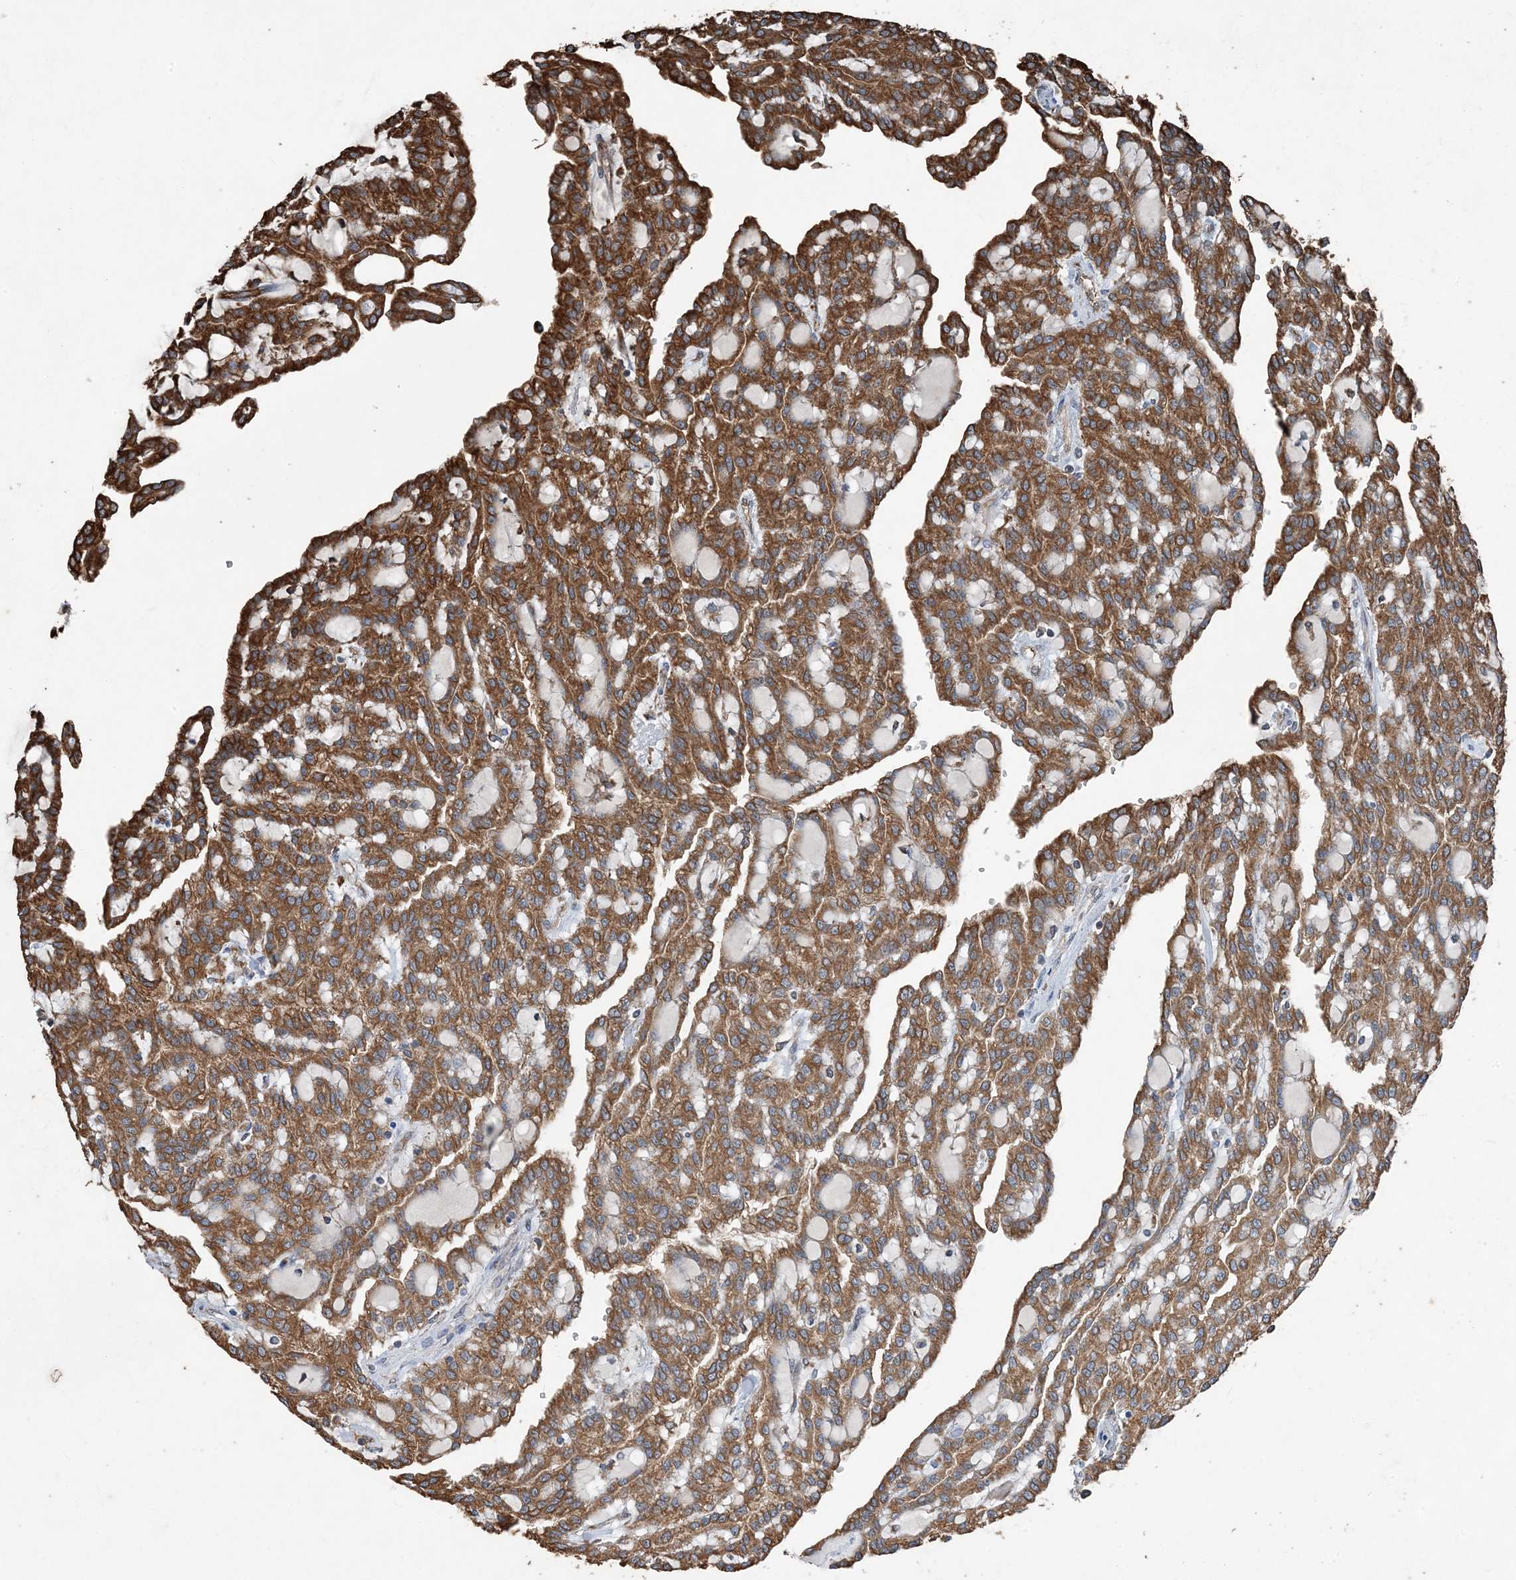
{"staining": {"intensity": "strong", "quantity": ">75%", "location": "cytoplasmic/membranous"}, "tissue": "renal cancer", "cell_type": "Tumor cells", "image_type": "cancer", "snomed": [{"axis": "morphology", "description": "Adenocarcinoma, NOS"}, {"axis": "topography", "description": "Kidney"}], "caption": "A brown stain shows strong cytoplasmic/membranous staining of a protein in renal cancer (adenocarcinoma) tumor cells. The protein of interest is stained brown, and the nuclei are stained in blue (DAB (3,3'-diaminobenzidine) IHC with brightfield microscopy, high magnification).", "gene": "PDIA6", "patient": {"sex": "male", "age": 63}}